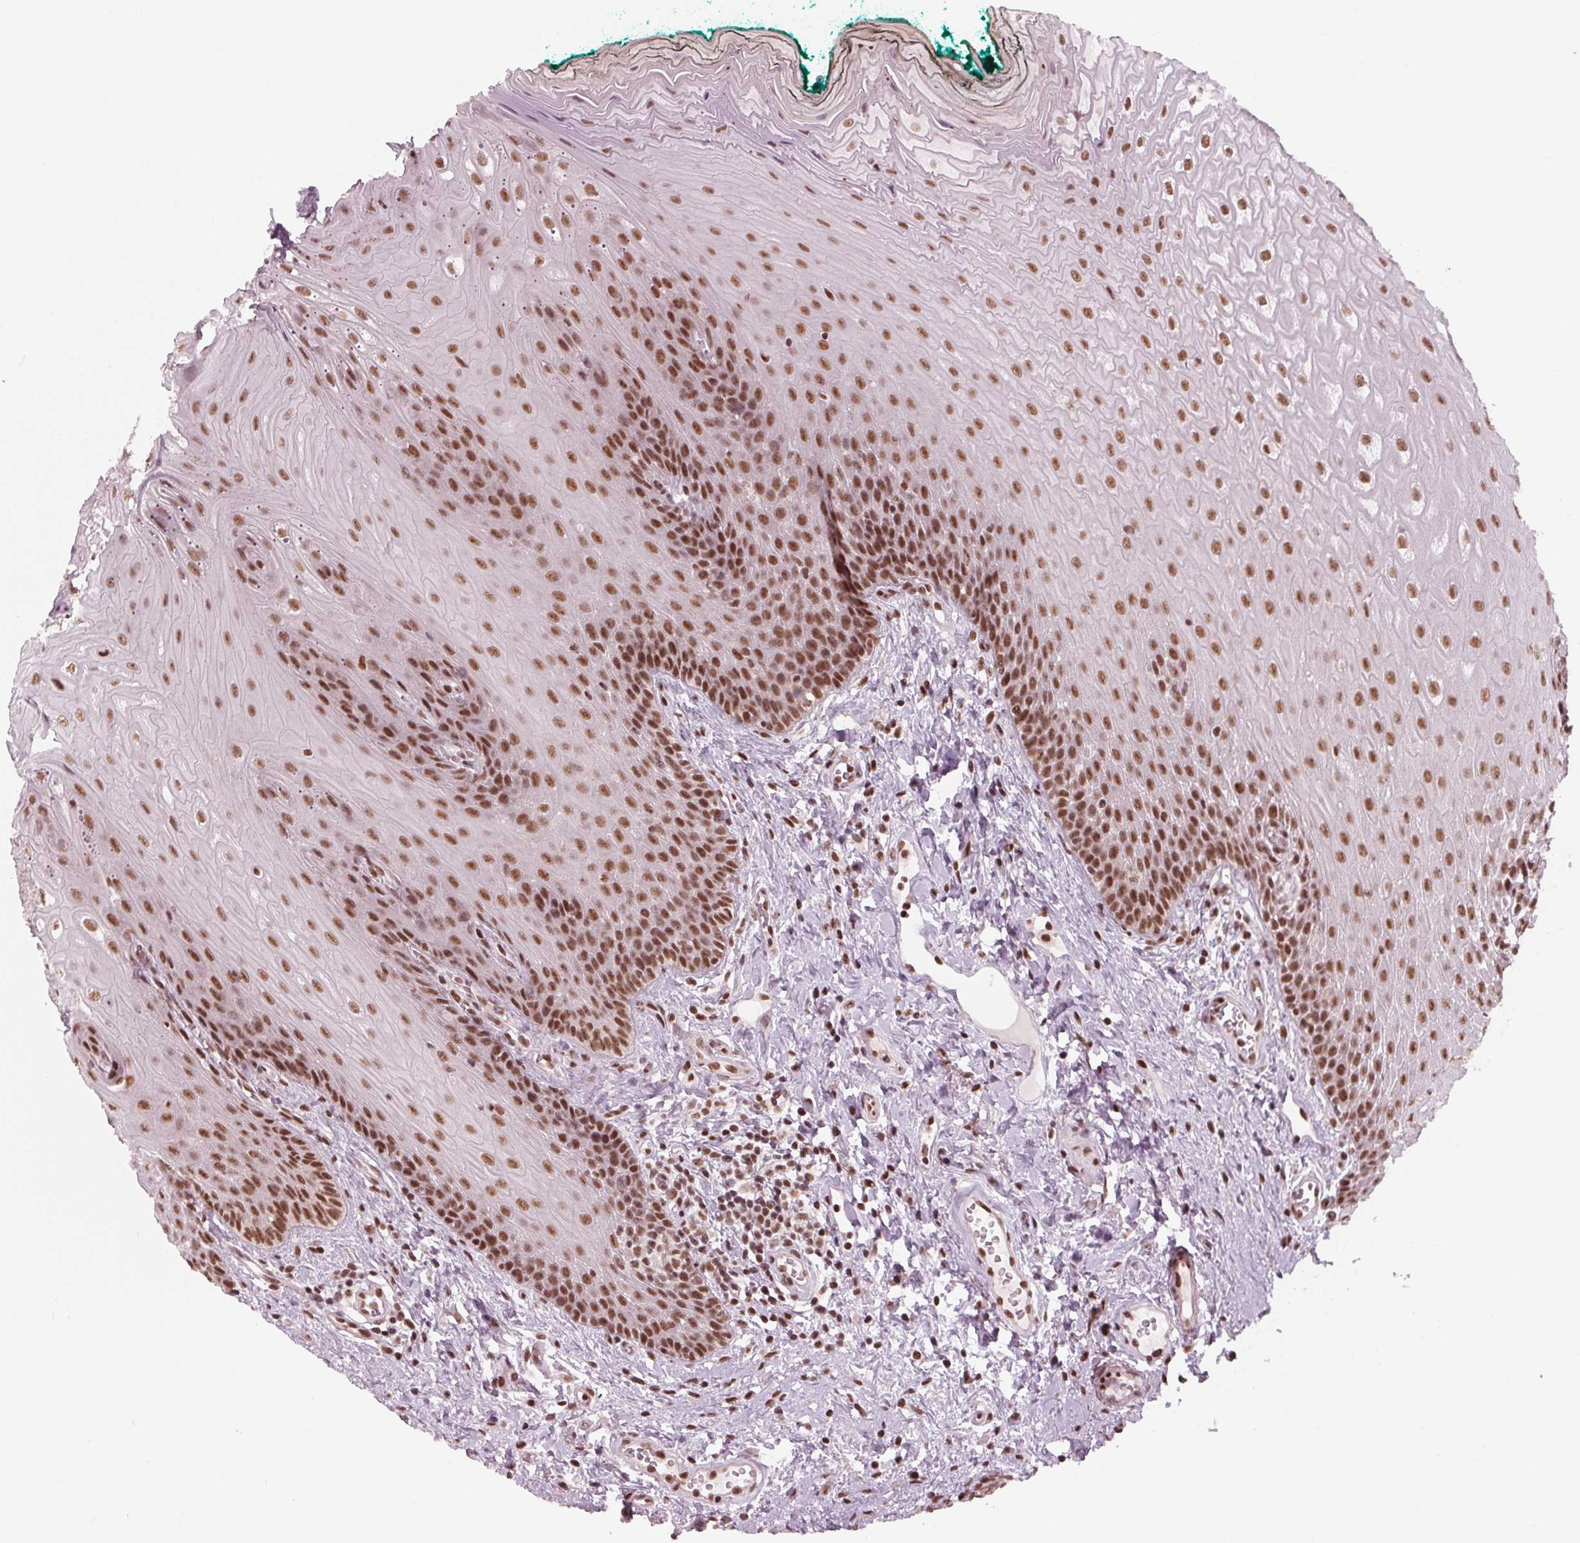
{"staining": {"intensity": "strong", "quantity": ">75%", "location": "nuclear"}, "tissue": "oral mucosa", "cell_type": "Squamous epithelial cells", "image_type": "normal", "snomed": [{"axis": "morphology", "description": "Normal tissue, NOS"}, {"axis": "topography", "description": "Oral tissue"}], "caption": "A high amount of strong nuclear staining is seen in approximately >75% of squamous epithelial cells in normal oral mucosa.", "gene": "LSM2", "patient": {"sex": "female", "age": 68}}